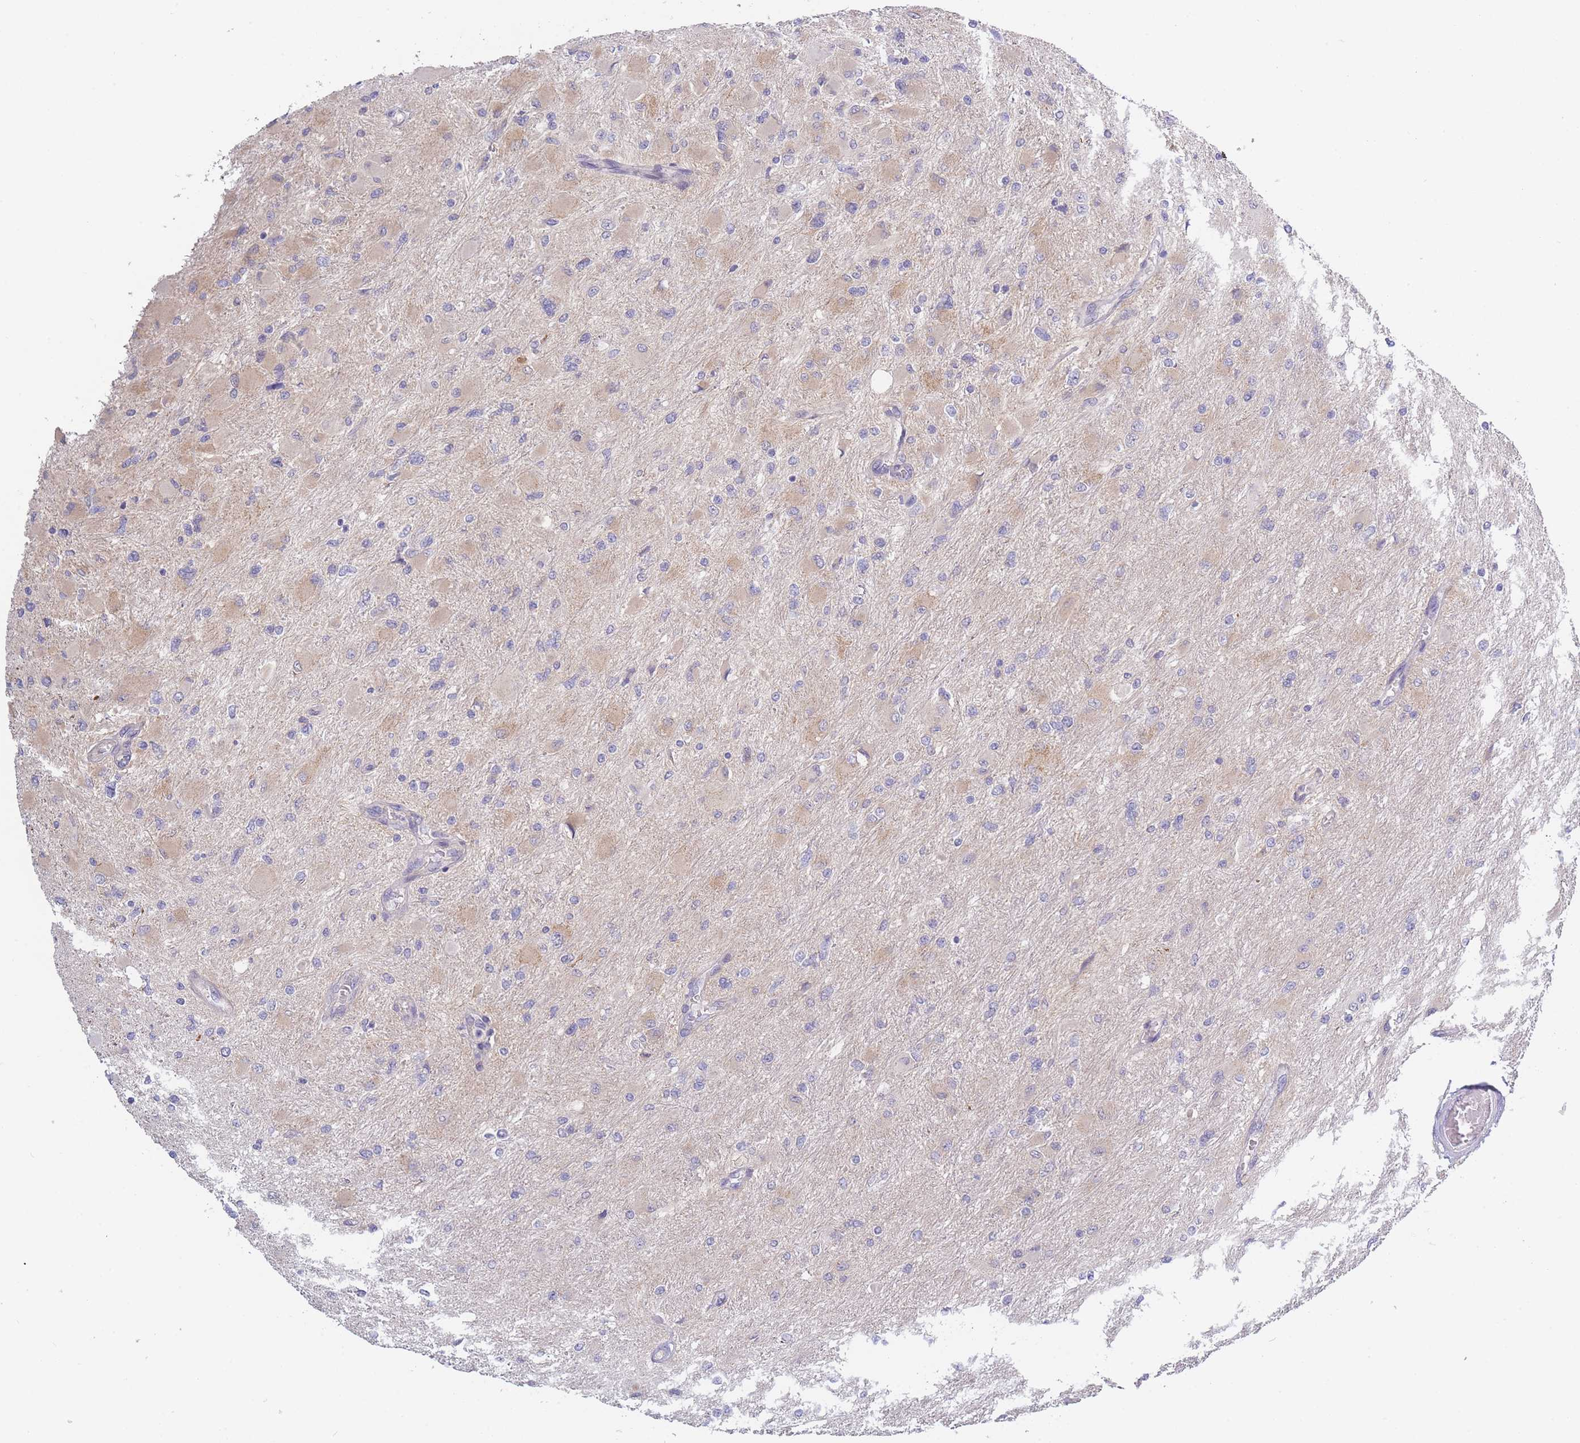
{"staining": {"intensity": "weak", "quantity": "25%-75%", "location": "cytoplasmic/membranous"}, "tissue": "glioma", "cell_type": "Tumor cells", "image_type": "cancer", "snomed": [{"axis": "morphology", "description": "Glioma, malignant, High grade"}, {"axis": "topography", "description": "Cerebral cortex"}], "caption": "Immunohistochemical staining of human malignant high-grade glioma reveals low levels of weak cytoplasmic/membranous staining in approximately 25%-75% of tumor cells. (brown staining indicates protein expression, while blue staining denotes nuclei).", "gene": "FAM227B", "patient": {"sex": "female", "age": 36}}